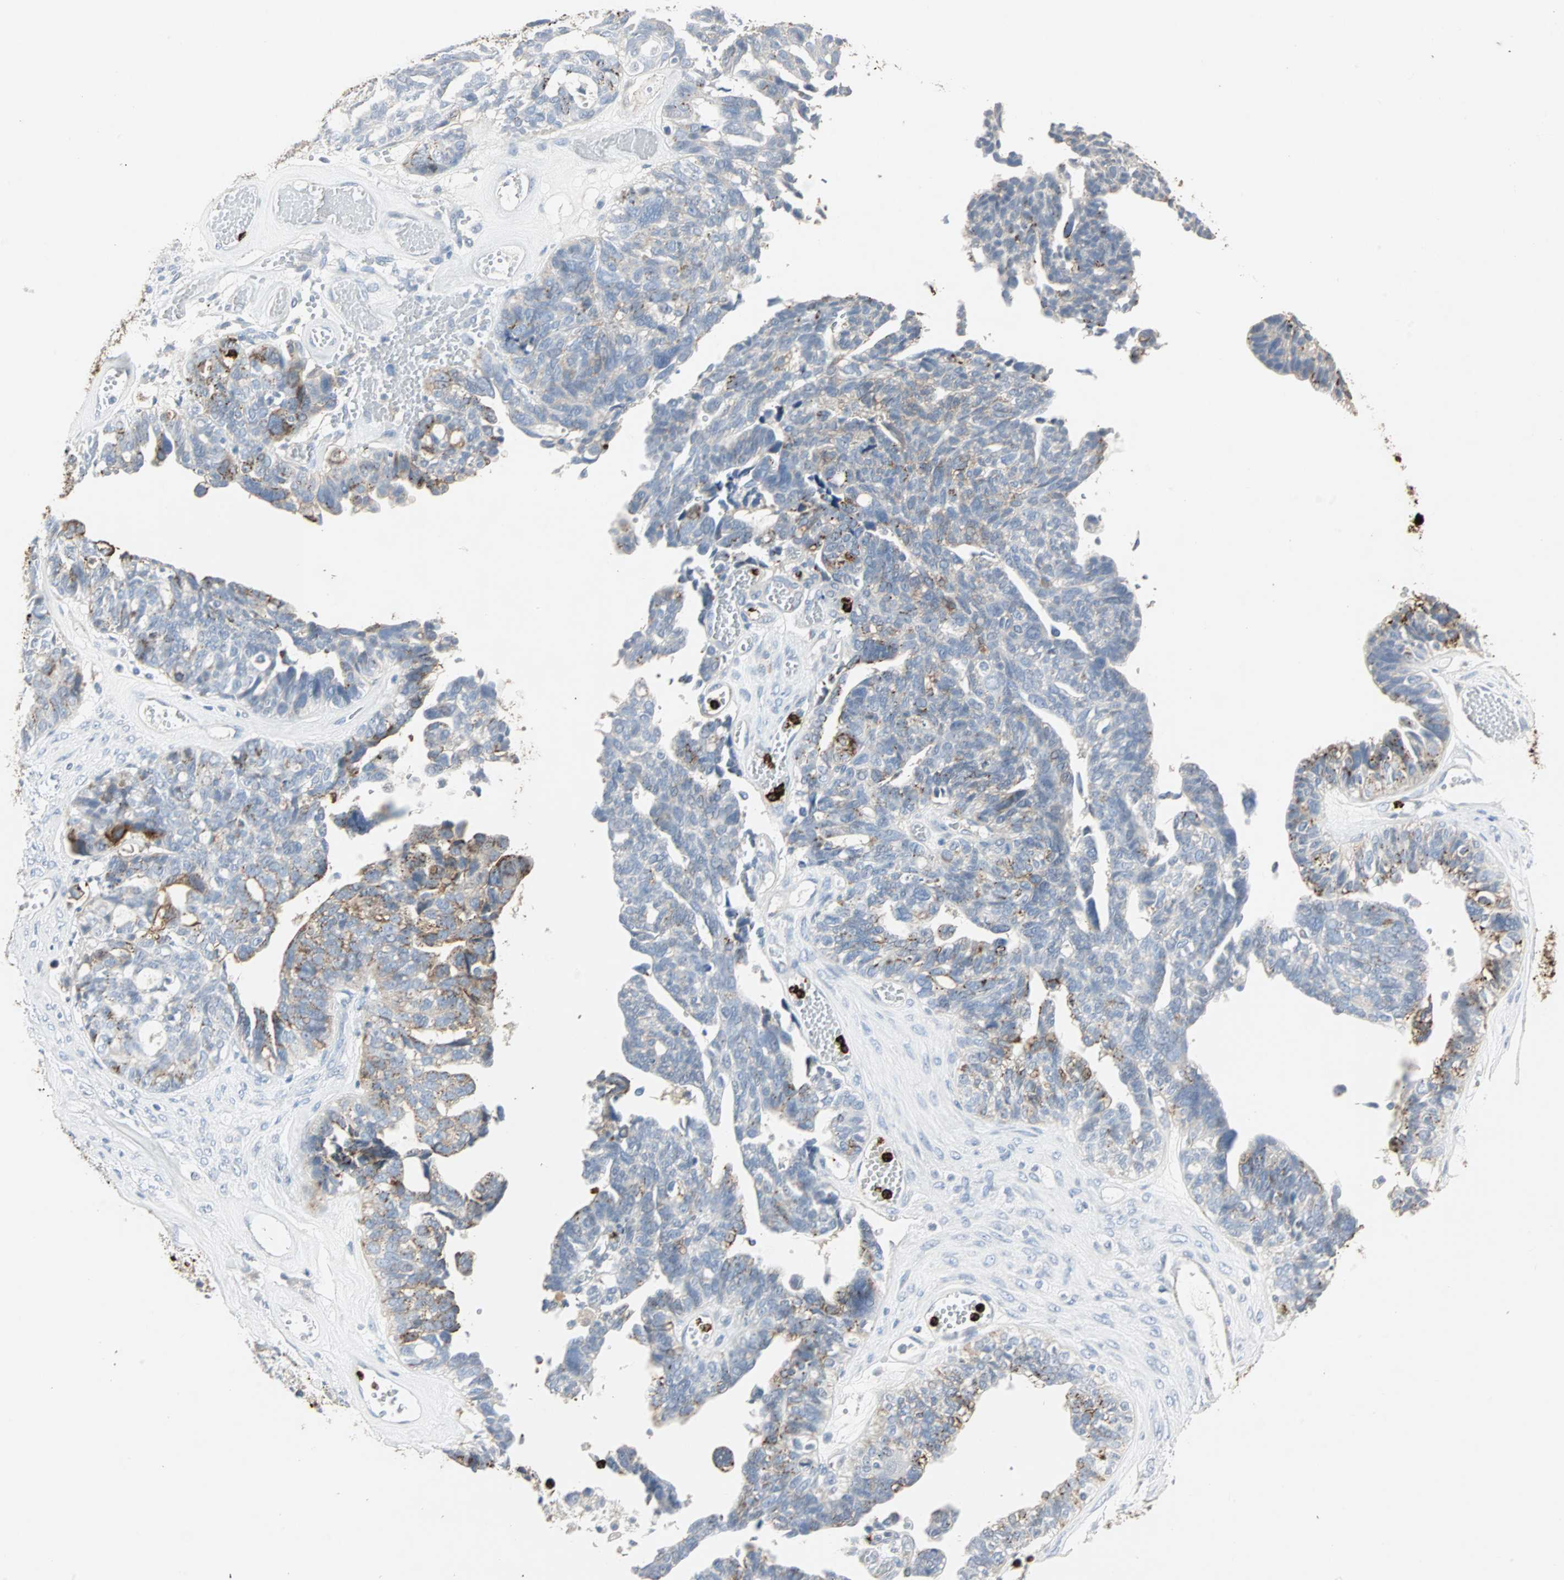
{"staining": {"intensity": "moderate", "quantity": "25%-75%", "location": "cytoplasmic/membranous"}, "tissue": "ovarian cancer", "cell_type": "Tumor cells", "image_type": "cancer", "snomed": [{"axis": "morphology", "description": "Cystadenocarcinoma, serous, NOS"}, {"axis": "topography", "description": "Ovary"}], "caption": "Ovarian serous cystadenocarcinoma stained with IHC displays moderate cytoplasmic/membranous expression in about 25%-75% of tumor cells. (Brightfield microscopy of DAB IHC at high magnification).", "gene": "CEACAM6", "patient": {"sex": "female", "age": 79}}